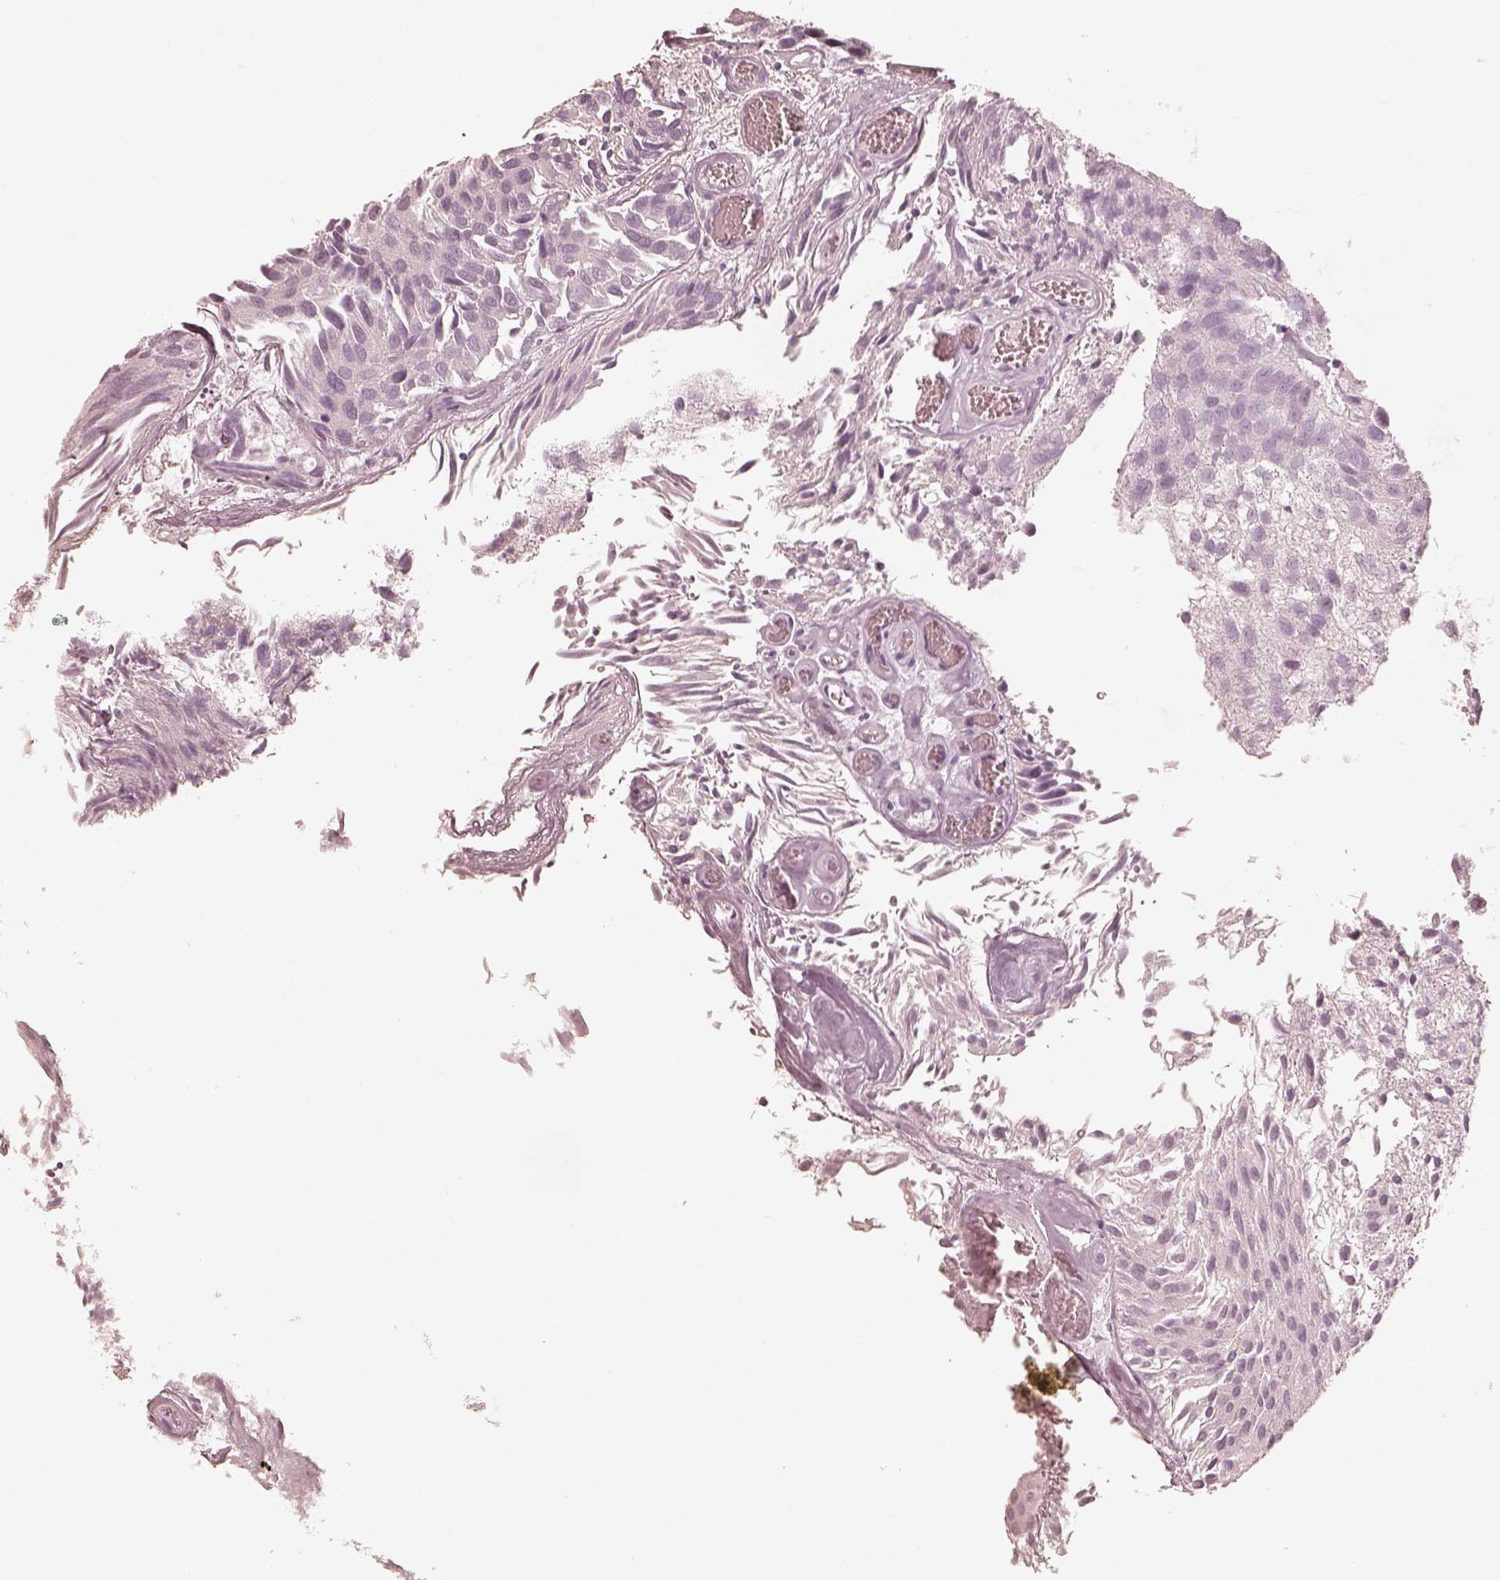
{"staining": {"intensity": "negative", "quantity": "none", "location": "none"}, "tissue": "urothelial cancer", "cell_type": "Tumor cells", "image_type": "cancer", "snomed": [{"axis": "morphology", "description": "Urothelial carcinoma, Low grade"}, {"axis": "topography", "description": "Urinary bladder"}], "caption": "High magnification brightfield microscopy of urothelial cancer stained with DAB (3,3'-diaminobenzidine) (brown) and counterstained with hematoxylin (blue): tumor cells show no significant staining.", "gene": "KRT82", "patient": {"sex": "female", "age": 87}}